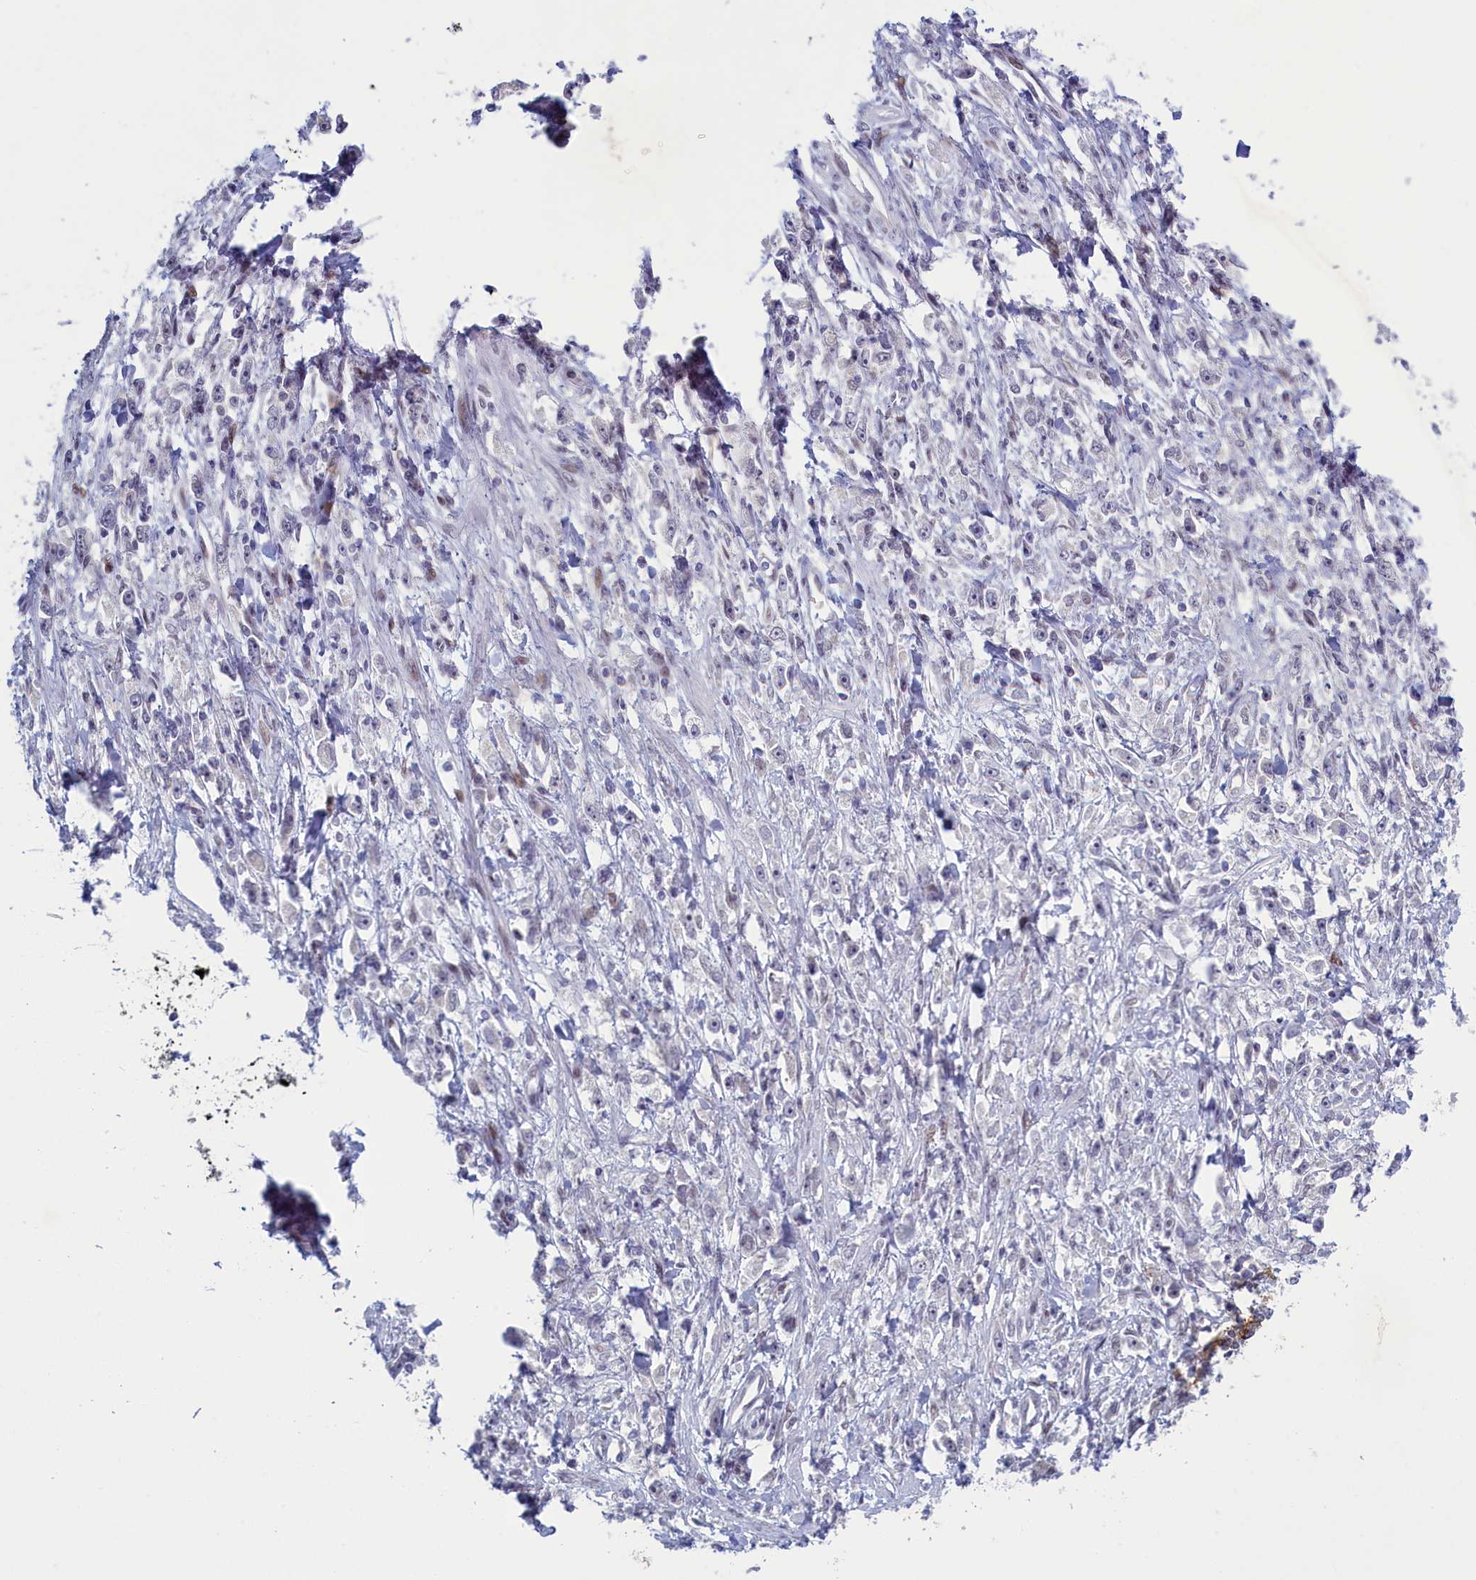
{"staining": {"intensity": "negative", "quantity": "none", "location": "none"}, "tissue": "stomach cancer", "cell_type": "Tumor cells", "image_type": "cancer", "snomed": [{"axis": "morphology", "description": "Adenocarcinoma, NOS"}, {"axis": "topography", "description": "Stomach"}], "caption": "Immunohistochemistry (IHC) of human stomach cancer demonstrates no positivity in tumor cells.", "gene": "ATF7IP2", "patient": {"sex": "female", "age": 59}}